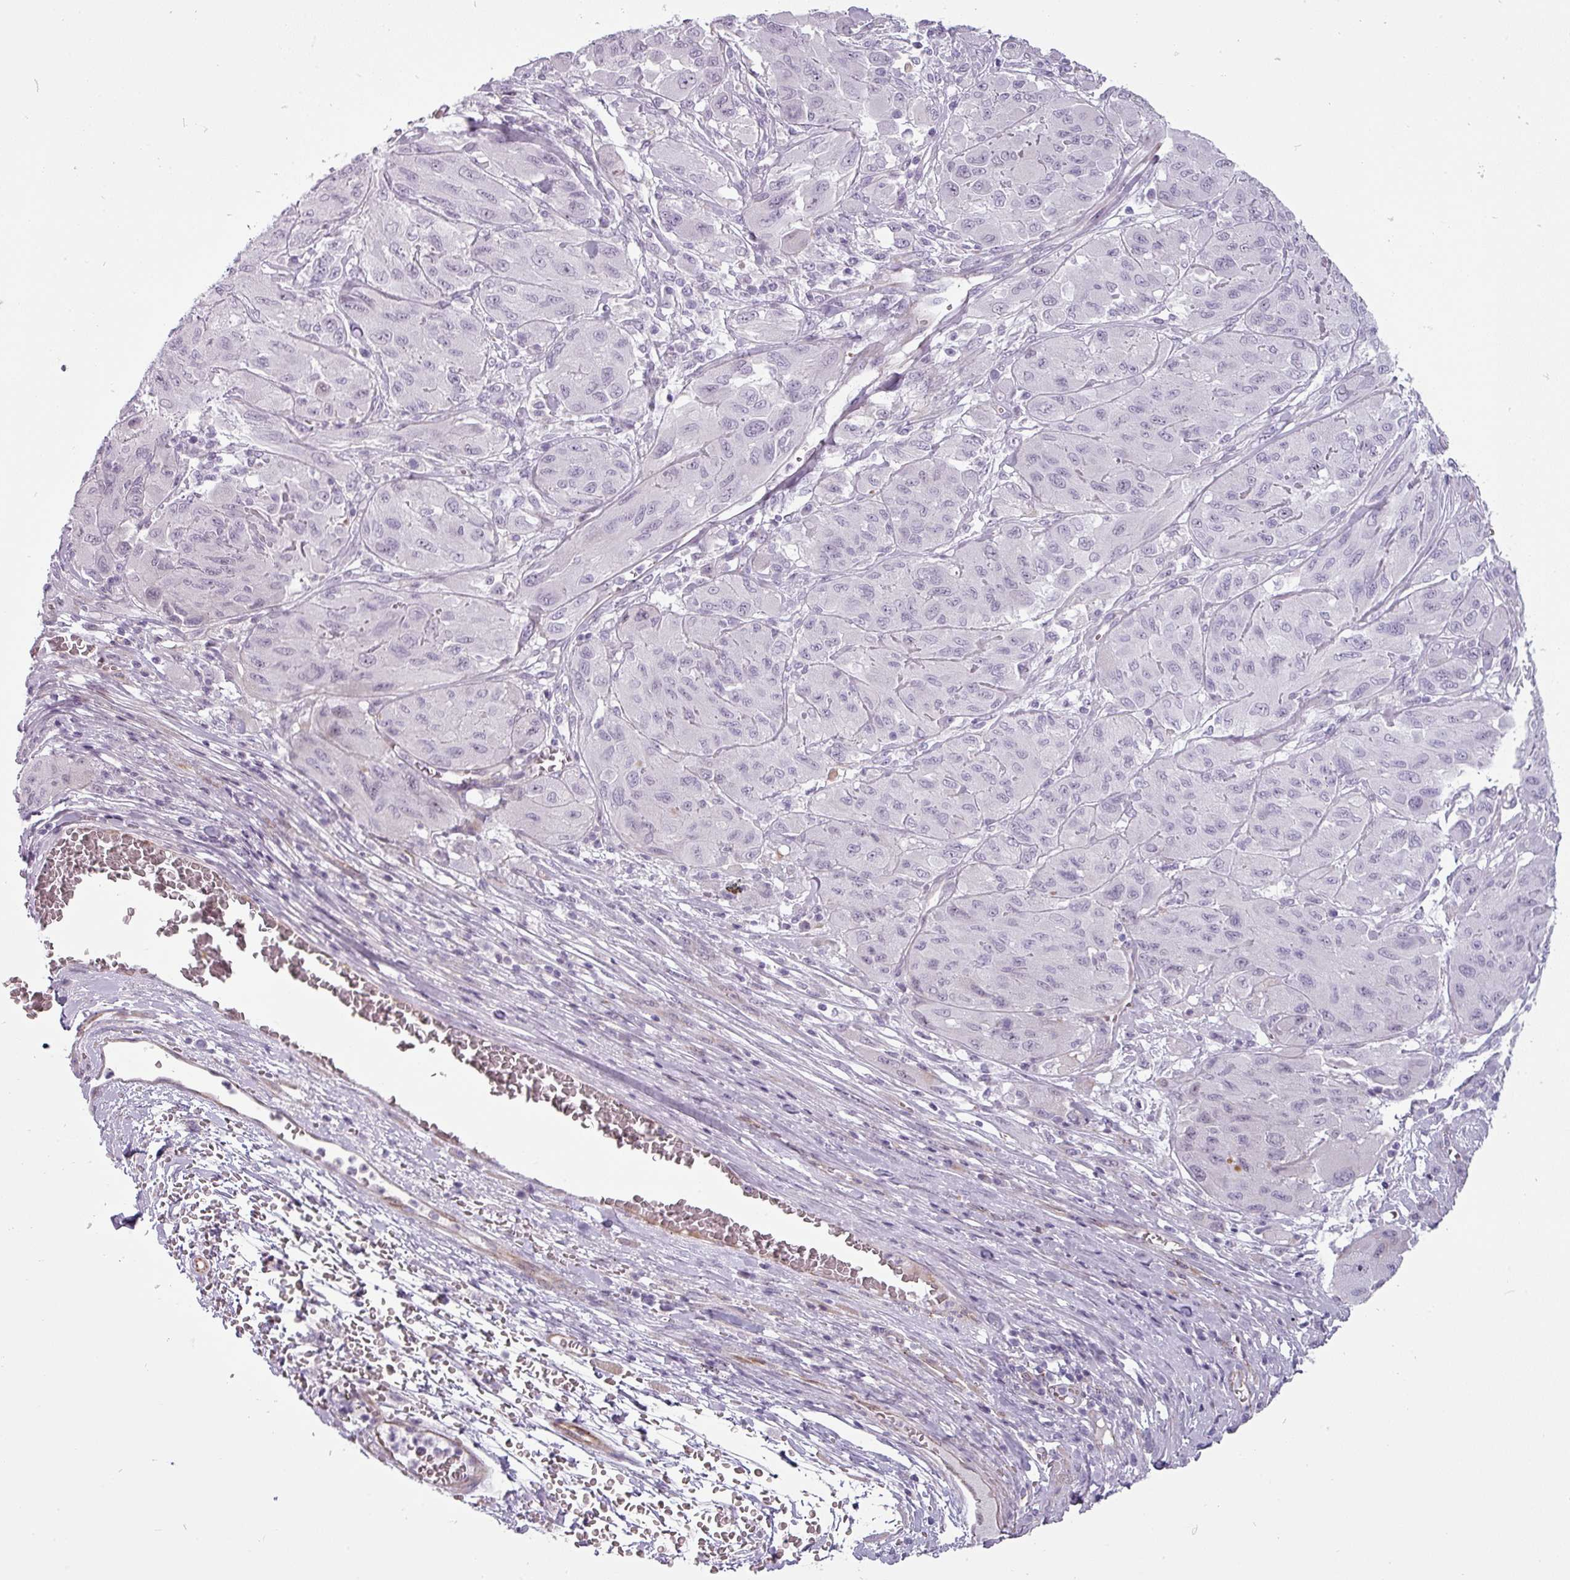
{"staining": {"intensity": "negative", "quantity": "none", "location": "none"}, "tissue": "melanoma", "cell_type": "Tumor cells", "image_type": "cancer", "snomed": [{"axis": "morphology", "description": "Malignant melanoma, NOS"}, {"axis": "topography", "description": "Skin"}], "caption": "High power microscopy image of an IHC photomicrograph of malignant melanoma, revealing no significant expression in tumor cells.", "gene": "CHRDL1", "patient": {"sex": "female", "age": 91}}